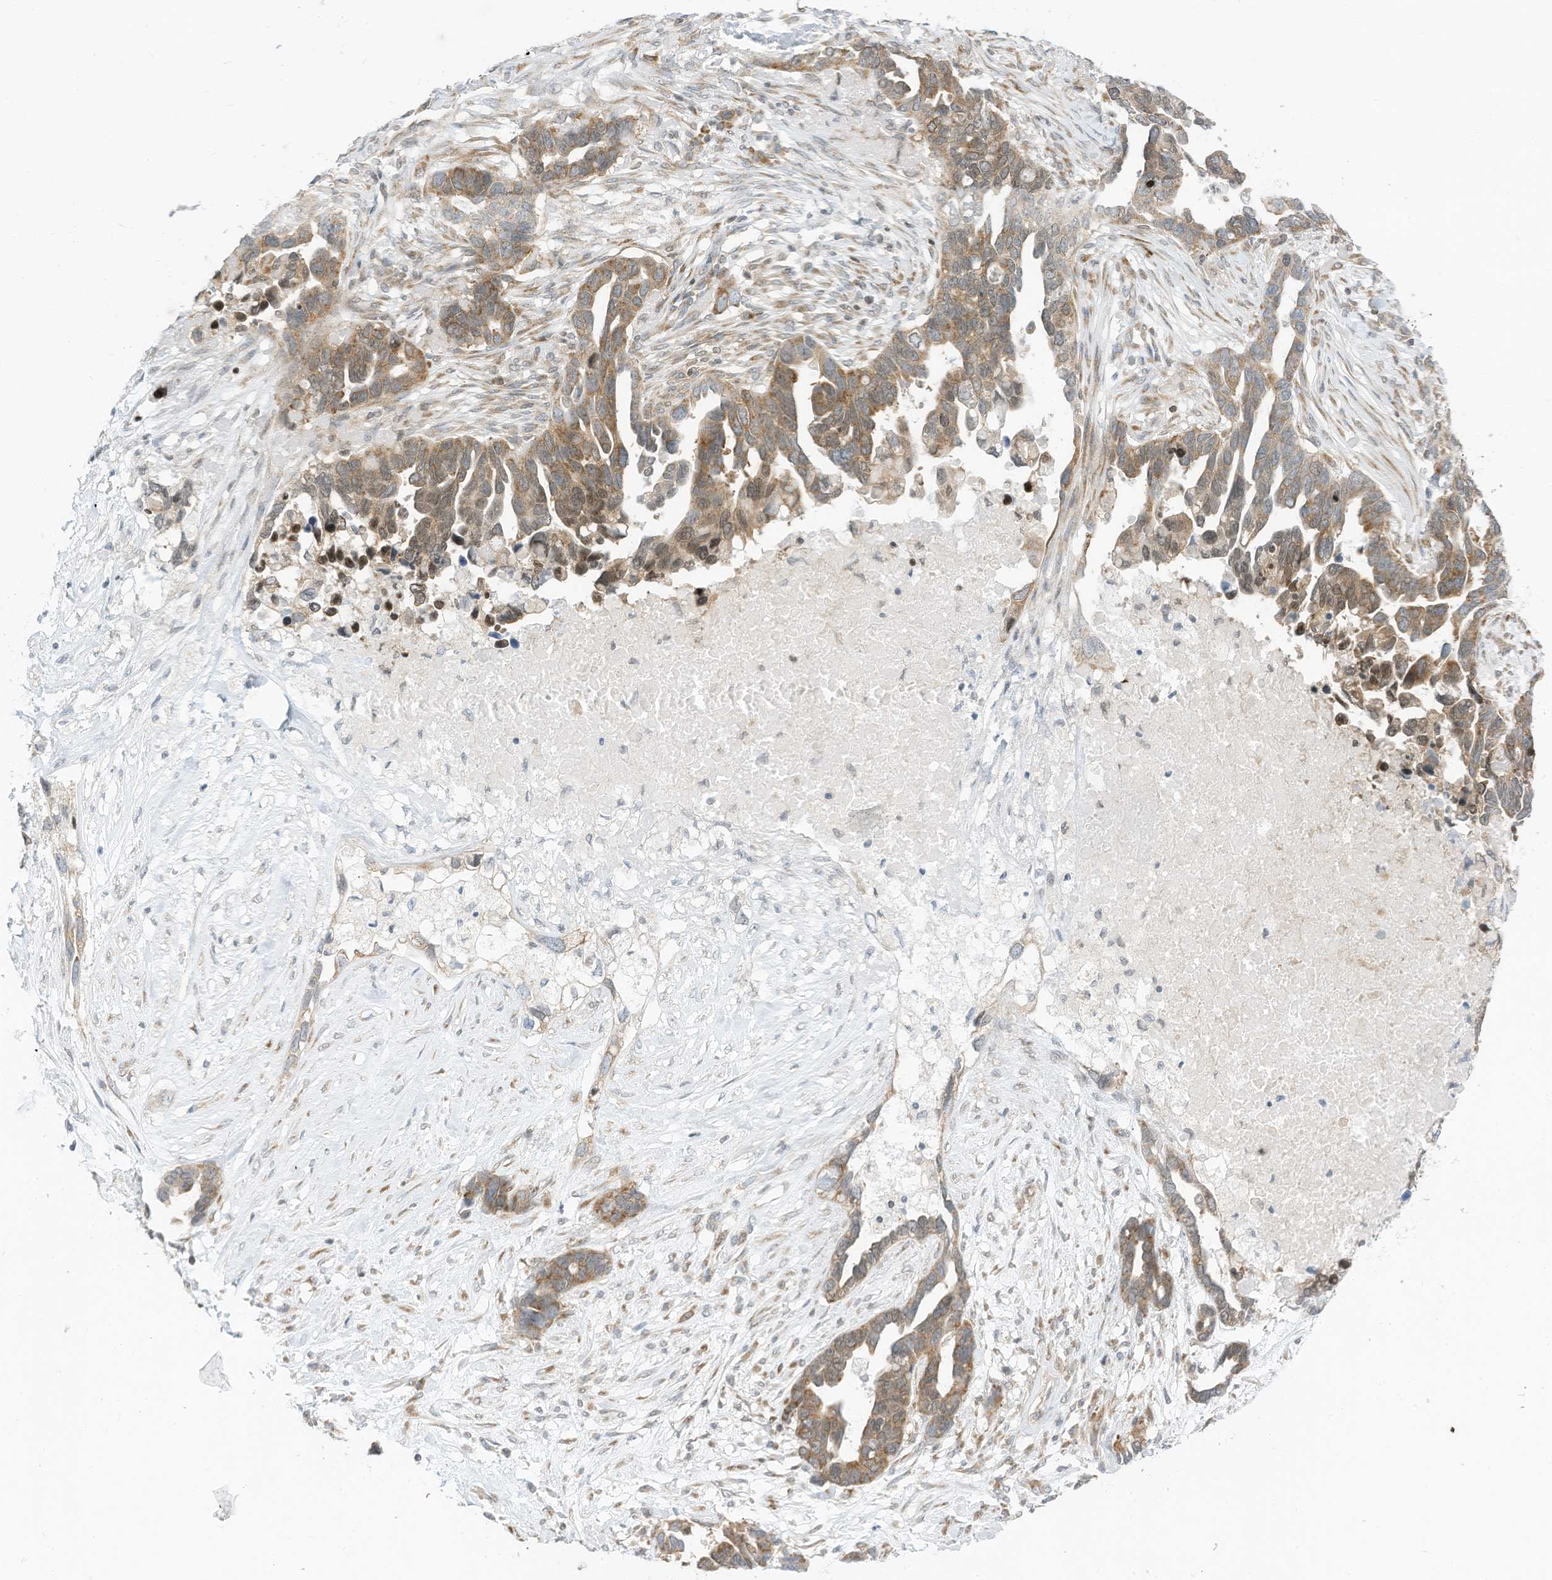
{"staining": {"intensity": "moderate", "quantity": "25%-75%", "location": "cytoplasmic/membranous"}, "tissue": "ovarian cancer", "cell_type": "Tumor cells", "image_type": "cancer", "snomed": [{"axis": "morphology", "description": "Cystadenocarcinoma, serous, NOS"}, {"axis": "topography", "description": "Ovary"}], "caption": "Ovarian cancer stained with DAB (3,3'-diaminobenzidine) IHC shows medium levels of moderate cytoplasmic/membranous staining in about 25%-75% of tumor cells.", "gene": "EDF1", "patient": {"sex": "female", "age": 54}}